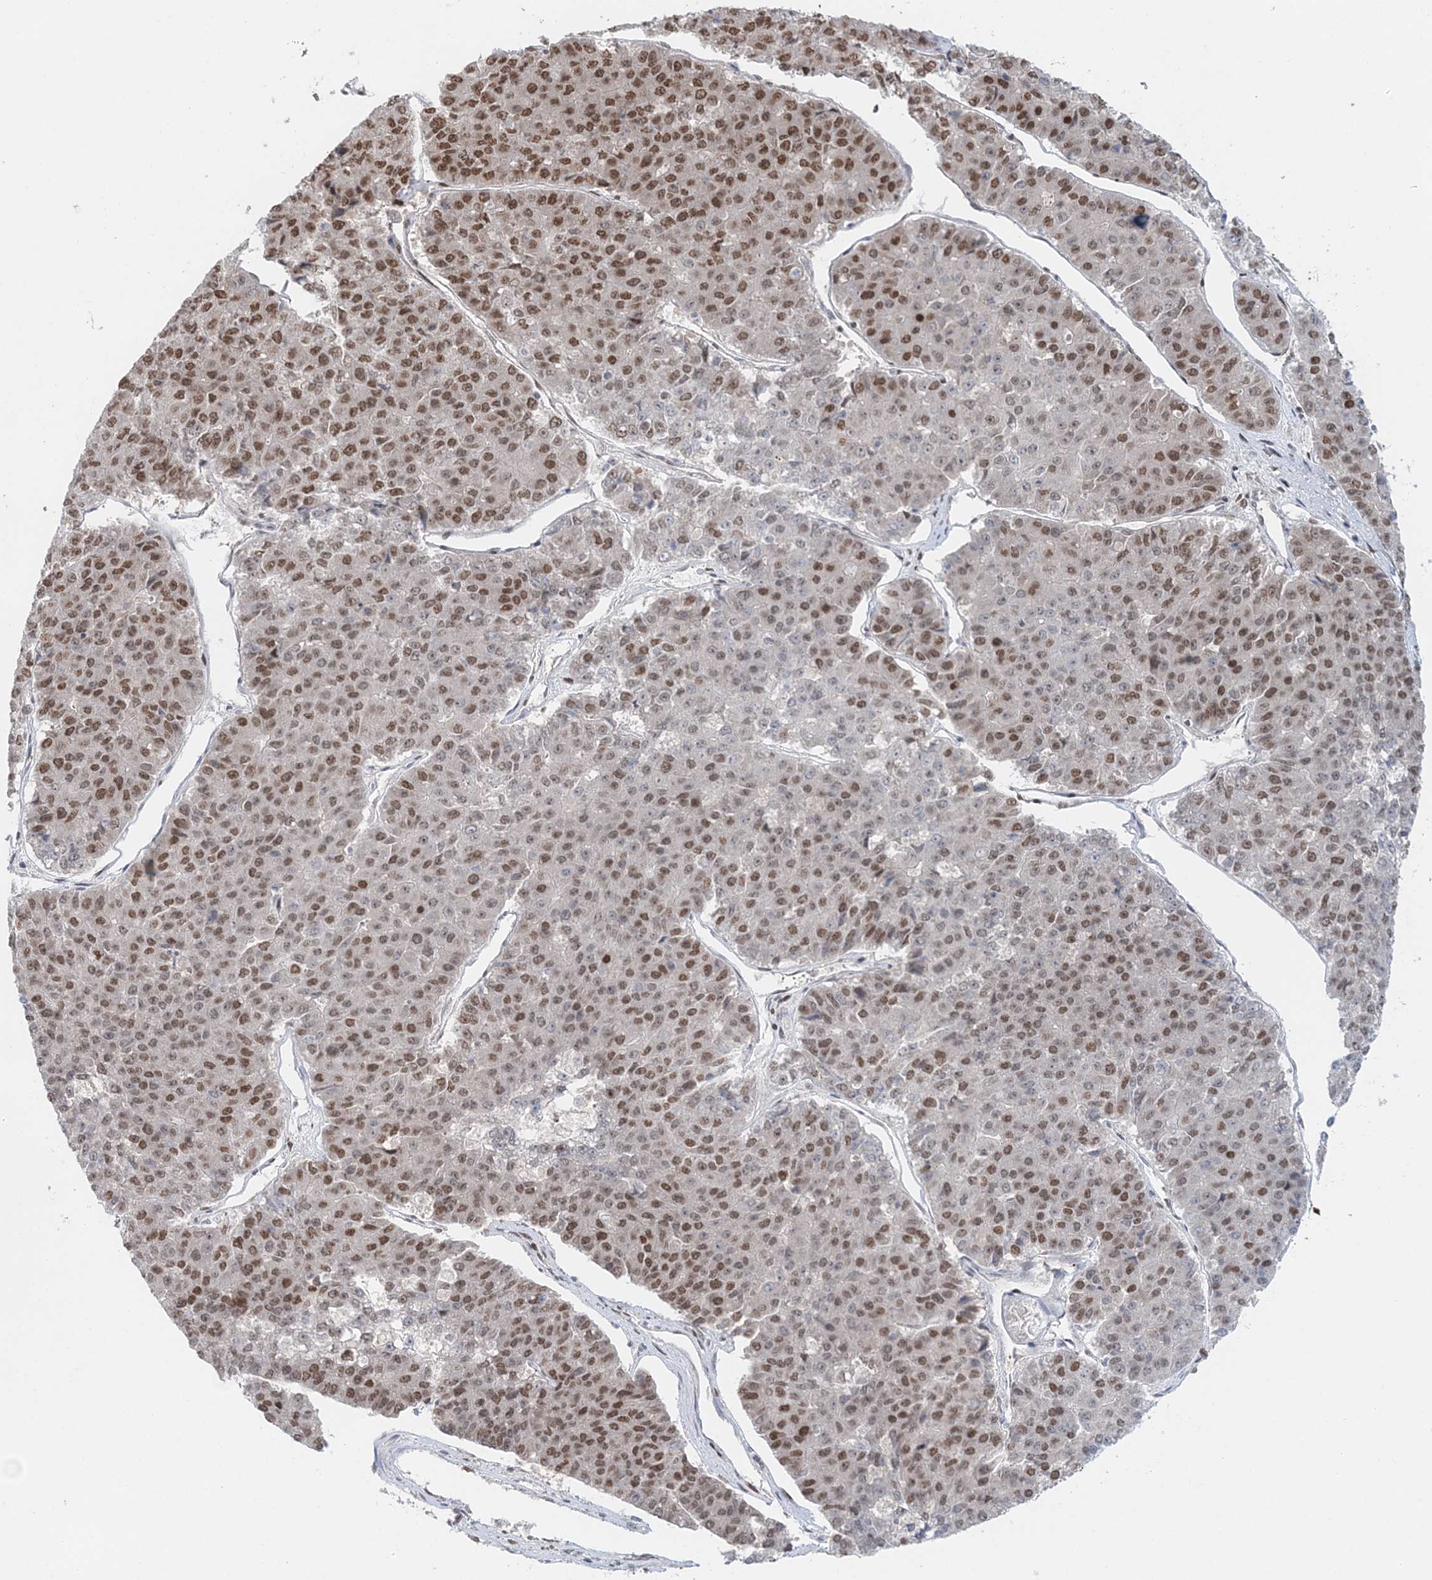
{"staining": {"intensity": "moderate", "quantity": ">75%", "location": "nuclear"}, "tissue": "pancreatic cancer", "cell_type": "Tumor cells", "image_type": "cancer", "snomed": [{"axis": "morphology", "description": "Adenocarcinoma, NOS"}, {"axis": "topography", "description": "Pancreas"}], "caption": "Immunohistochemistry staining of adenocarcinoma (pancreatic), which exhibits medium levels of moderate nuclear staining in about >75% of tumor cells indicating moderate nuclear protein expression. The staining was performed using DAB (3,3'-diaminobenzidine) (brown) for protein detection and nuclei were counterstained in hematoxylin (blue).", "gene": "NOA1", "patient": {"sex": "male", "age": 50}}